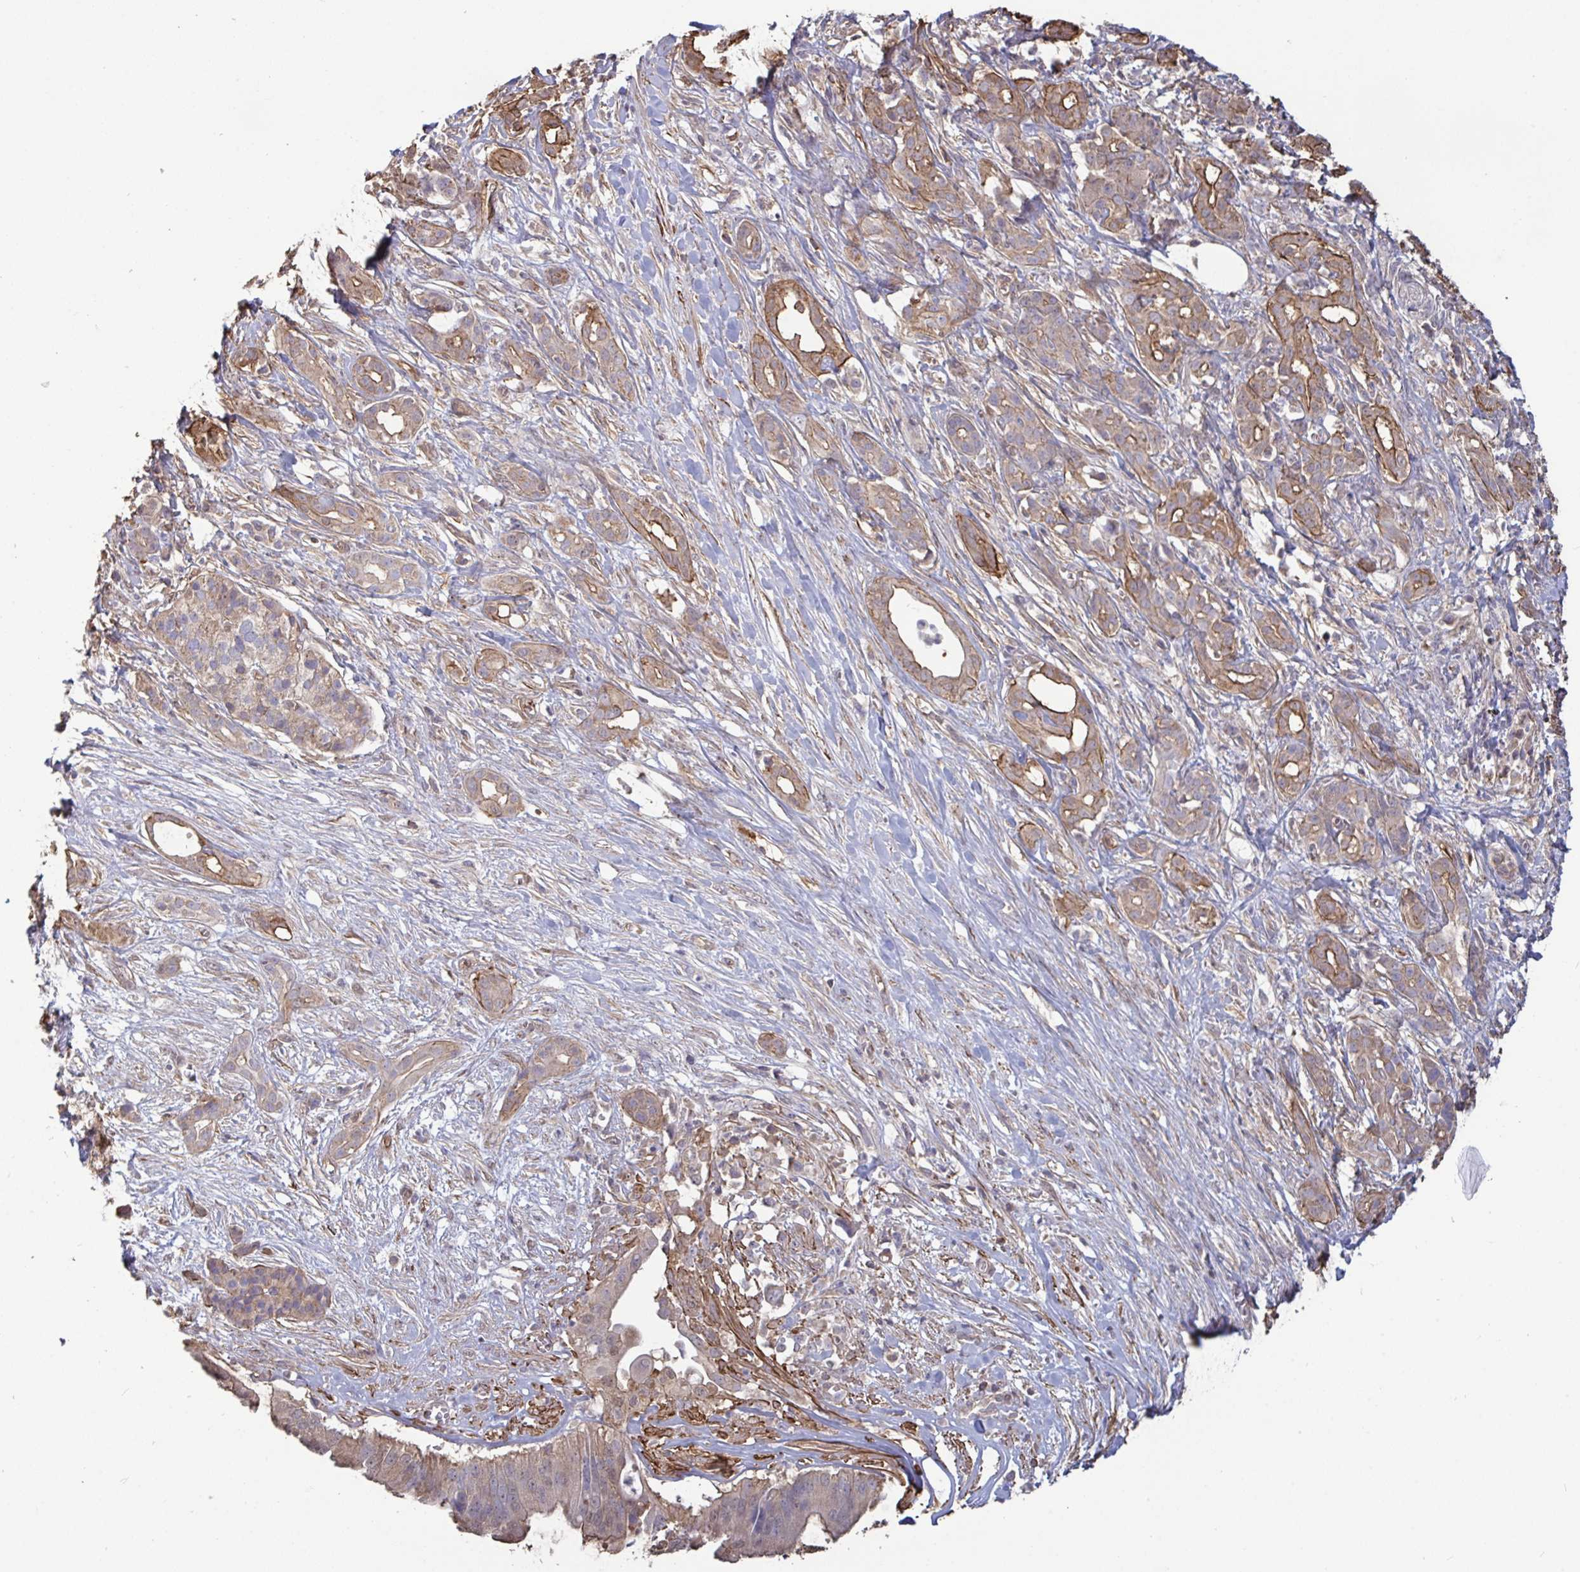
{"staining": {"intensity": "weak", "quantity": "<25%", "location": "cytoplasmic/membranous"}, "tissue": "pancreatic cancer", "cell_type": "Tumor cells", "image_type": "cancer", "snomed": [{"axis": "morphology", "description": "Adenocarcinoma, NOS"}, {"axis": "topography", "description": "Pancreas"}], "caption": "DAB immunohistochemical staining of pancreatic adenocarcinoma shows no significant expression in tumor cells.", "gene": "ISCU", "patient": {"sex": "male", "age": 61}}